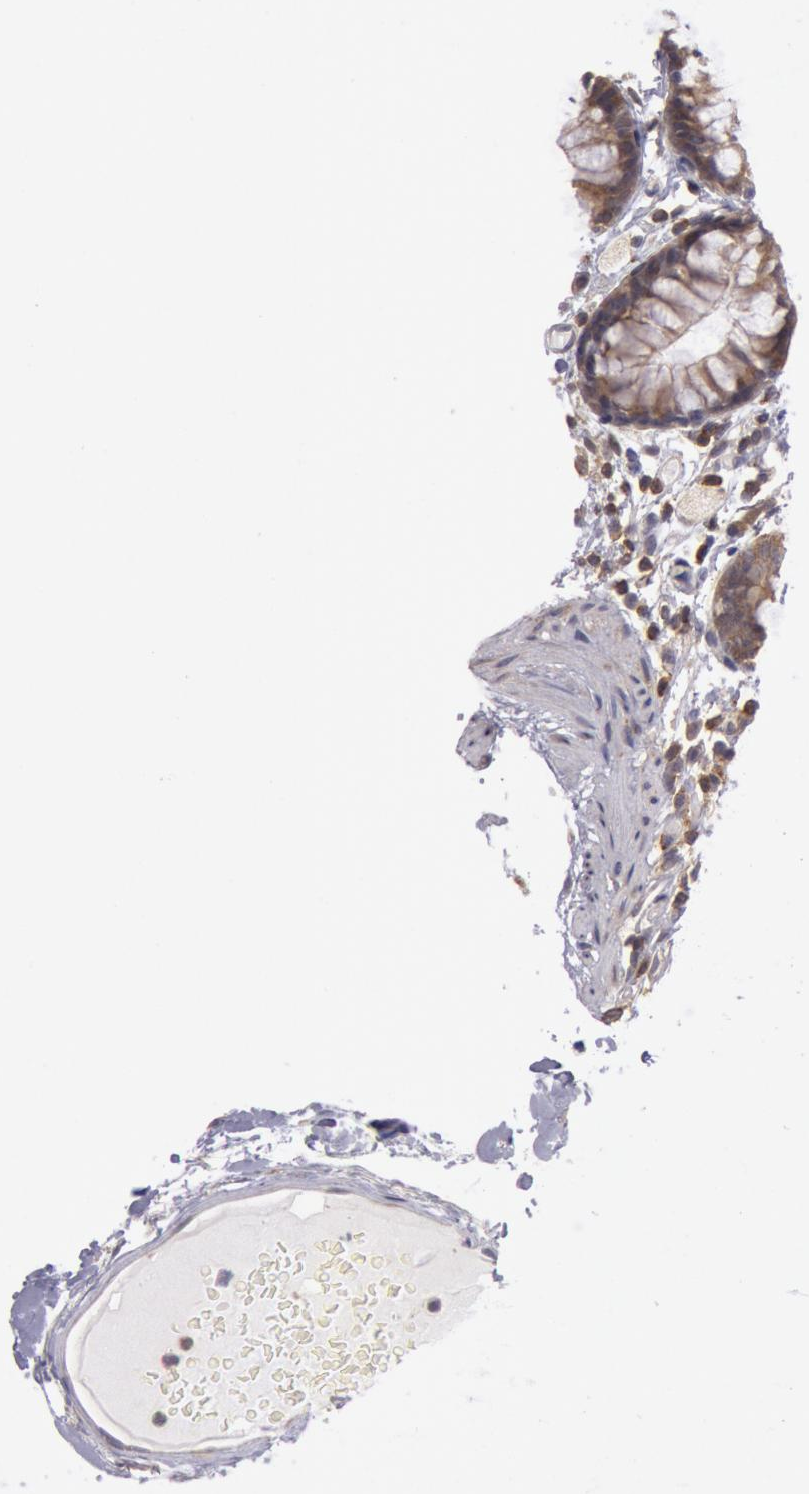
{"staining": {"intensity": "negative", "quantity": "none", "location": "none"}, "tissue": "colon", "cell_type": "Endothelial cells", "image_type": "normal", "snomed": [{"axis": "morphology", "description": "Normal tissue, NOS"}, {"axis": "topography", "description": "Smooth muscle"}, {"axis": "topography", "description": "Colon"}], "caption": "Endothelial cells are negative for protein expression in unremarkable human colon. (DAB (3,3'-diaminobenzidine) immunohistochemistry with hematoxylin counter stain).", "gene": "NMT2", "patient": {"sex": "male", "age": 67}}